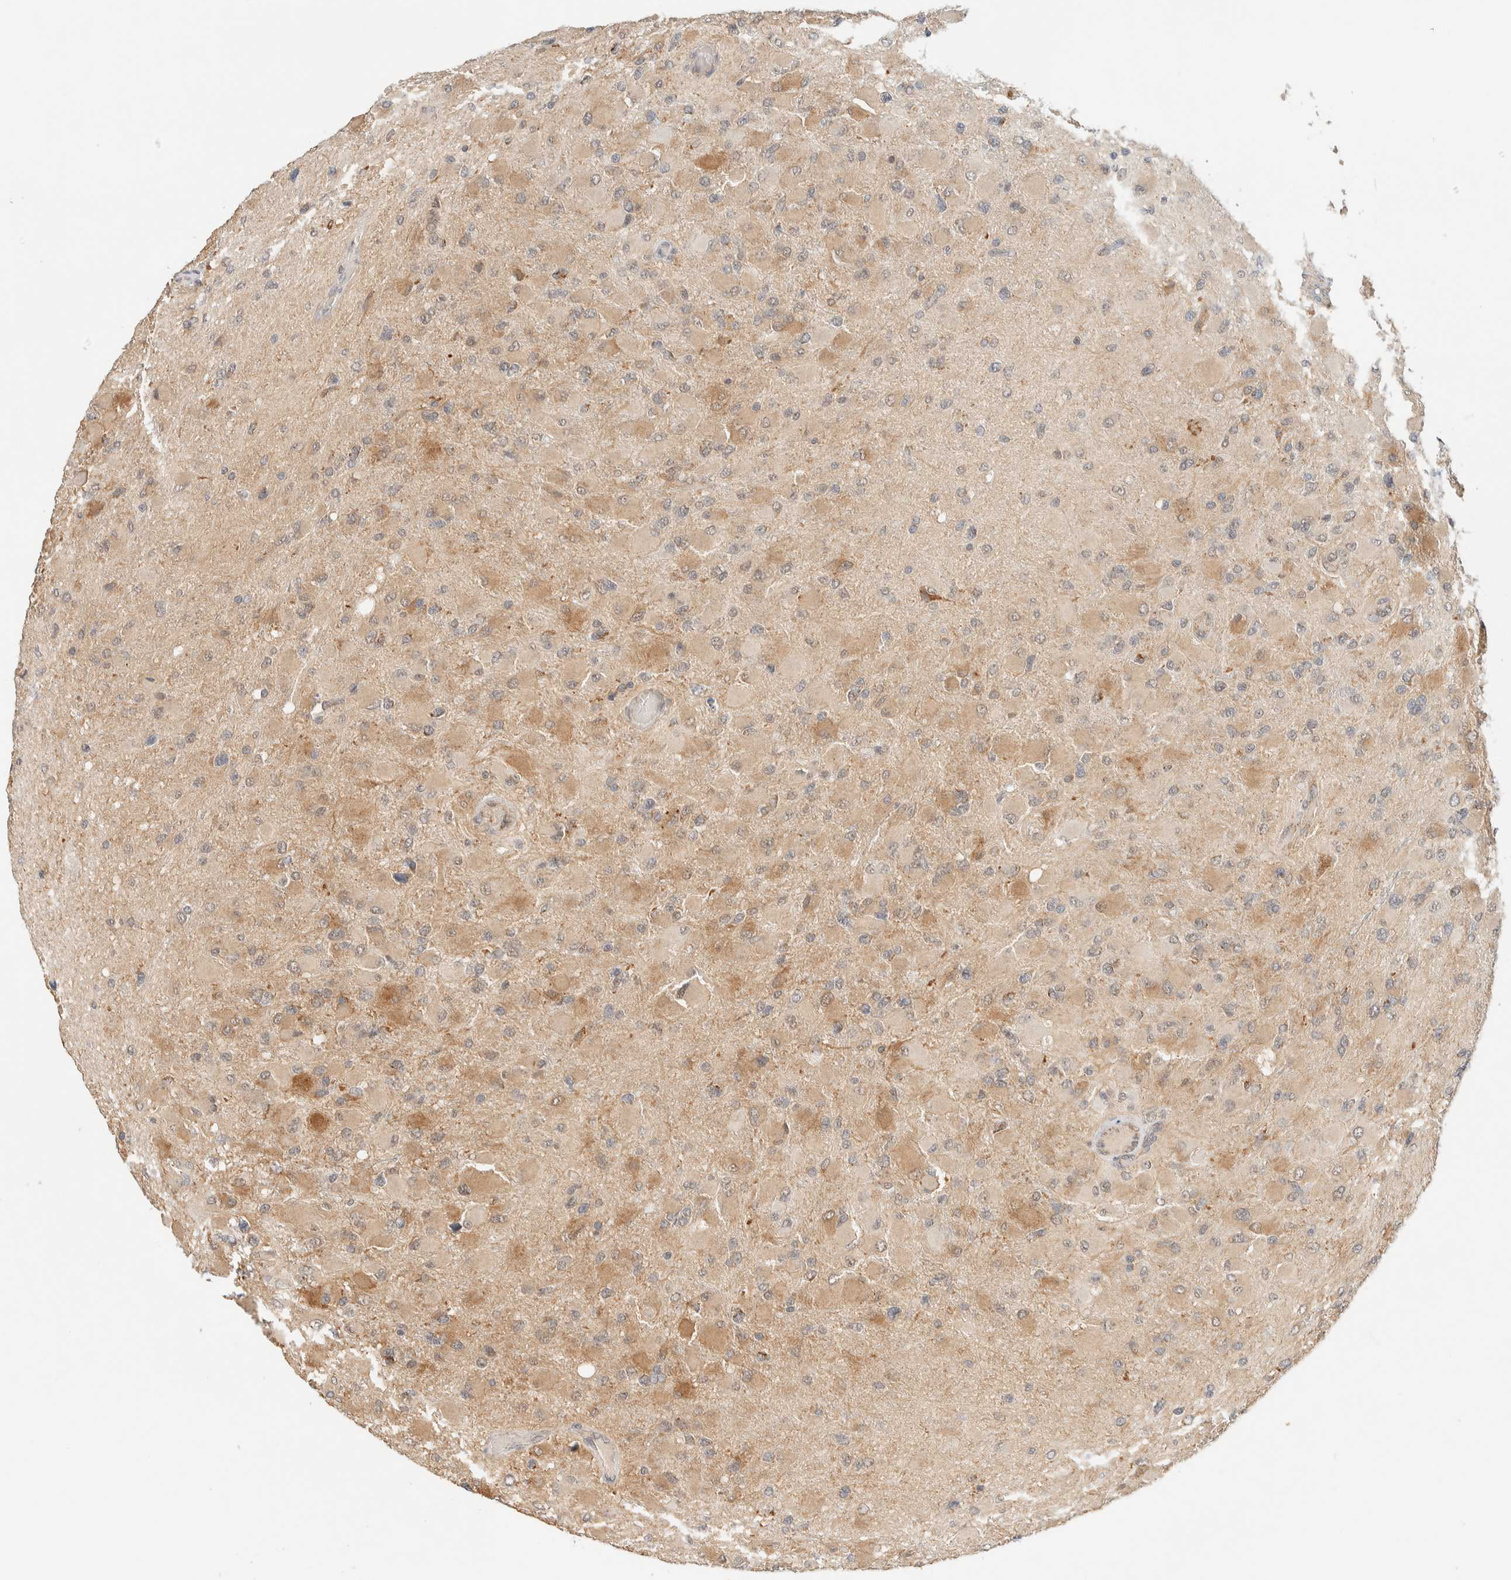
{"staining": {"intensity": "moderate", "quantity": ">75%", "location": "cytoplasmic/membranous"}, "tissue": "glioma", "cell_type": "Tumor cells", "image_type": "cancer", "snomed": [{"axis": "morphology", "description": "Glioma, malignant, High grade"}, {"axis": "topography", "description": "Cerebral cortex"}], "caption": "Human glioma stained with a brown dye demonstrates moderate cytoplasmic/membranous positive expression in approximately >75% of tumor cells.", "gene": "MRPL41", "patient": {"sex": "female", "age": 36}}